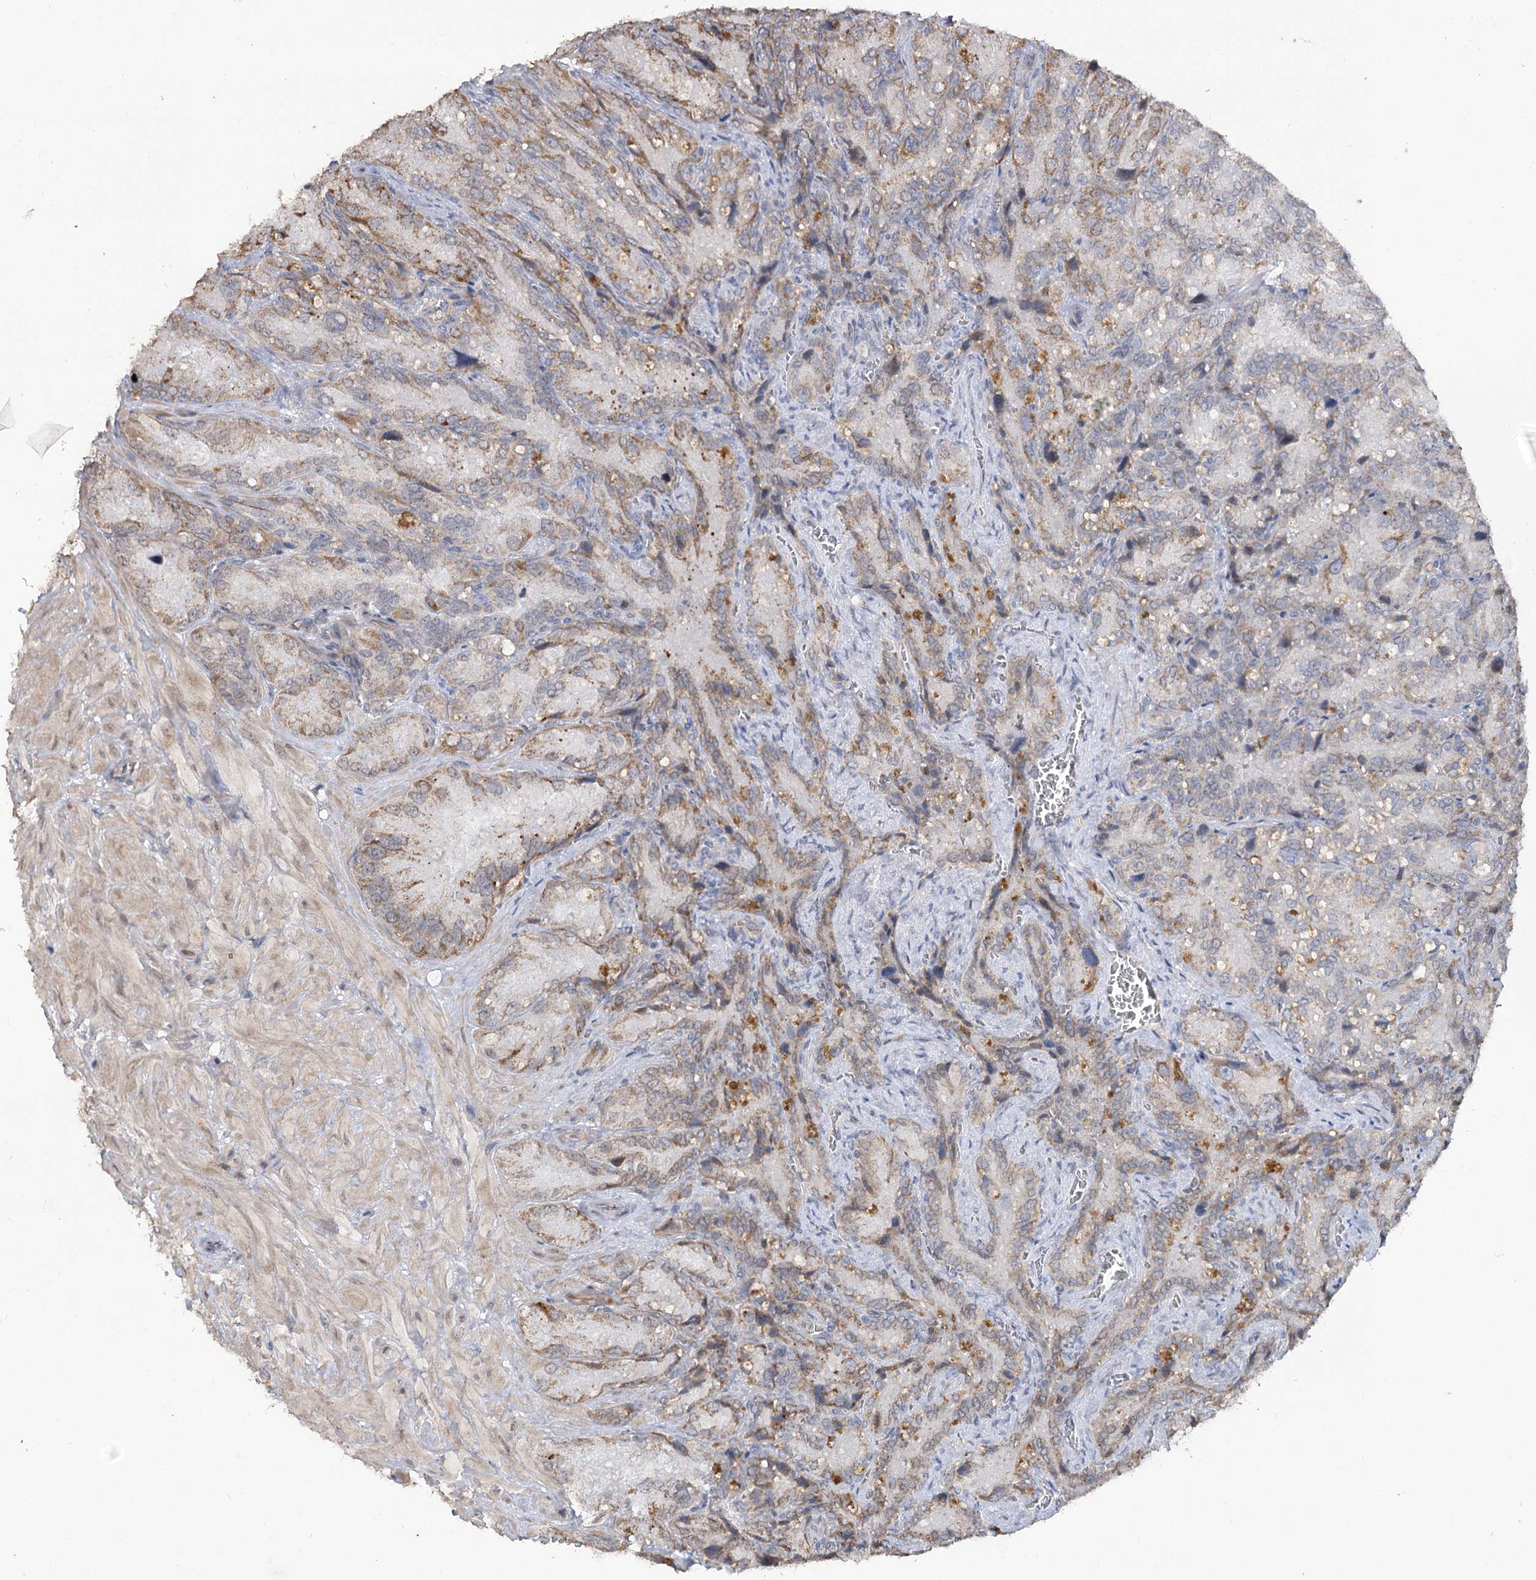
{"staining": {"intensity": "moderate", "quantity": "<25%", "location": "cytoplasmic/membranous"}, "tissue": "seminal vesicle", "cell_type": "Glandular cells", "image_type": "normal", "snomed": [{"axis": "morphology", "description": "Normal tissue, NOS"}, {"axis": "topography", "description": "Seminal veicle"}], "caption": "The histopathology image reveals staining of normal seminal vesicle, revealing moderate cytoplasmic/membranous protein positivity (brown color) within glandular cells.", "gene": "RUFY4", "patient": {"sex": "male", "age": 62}}